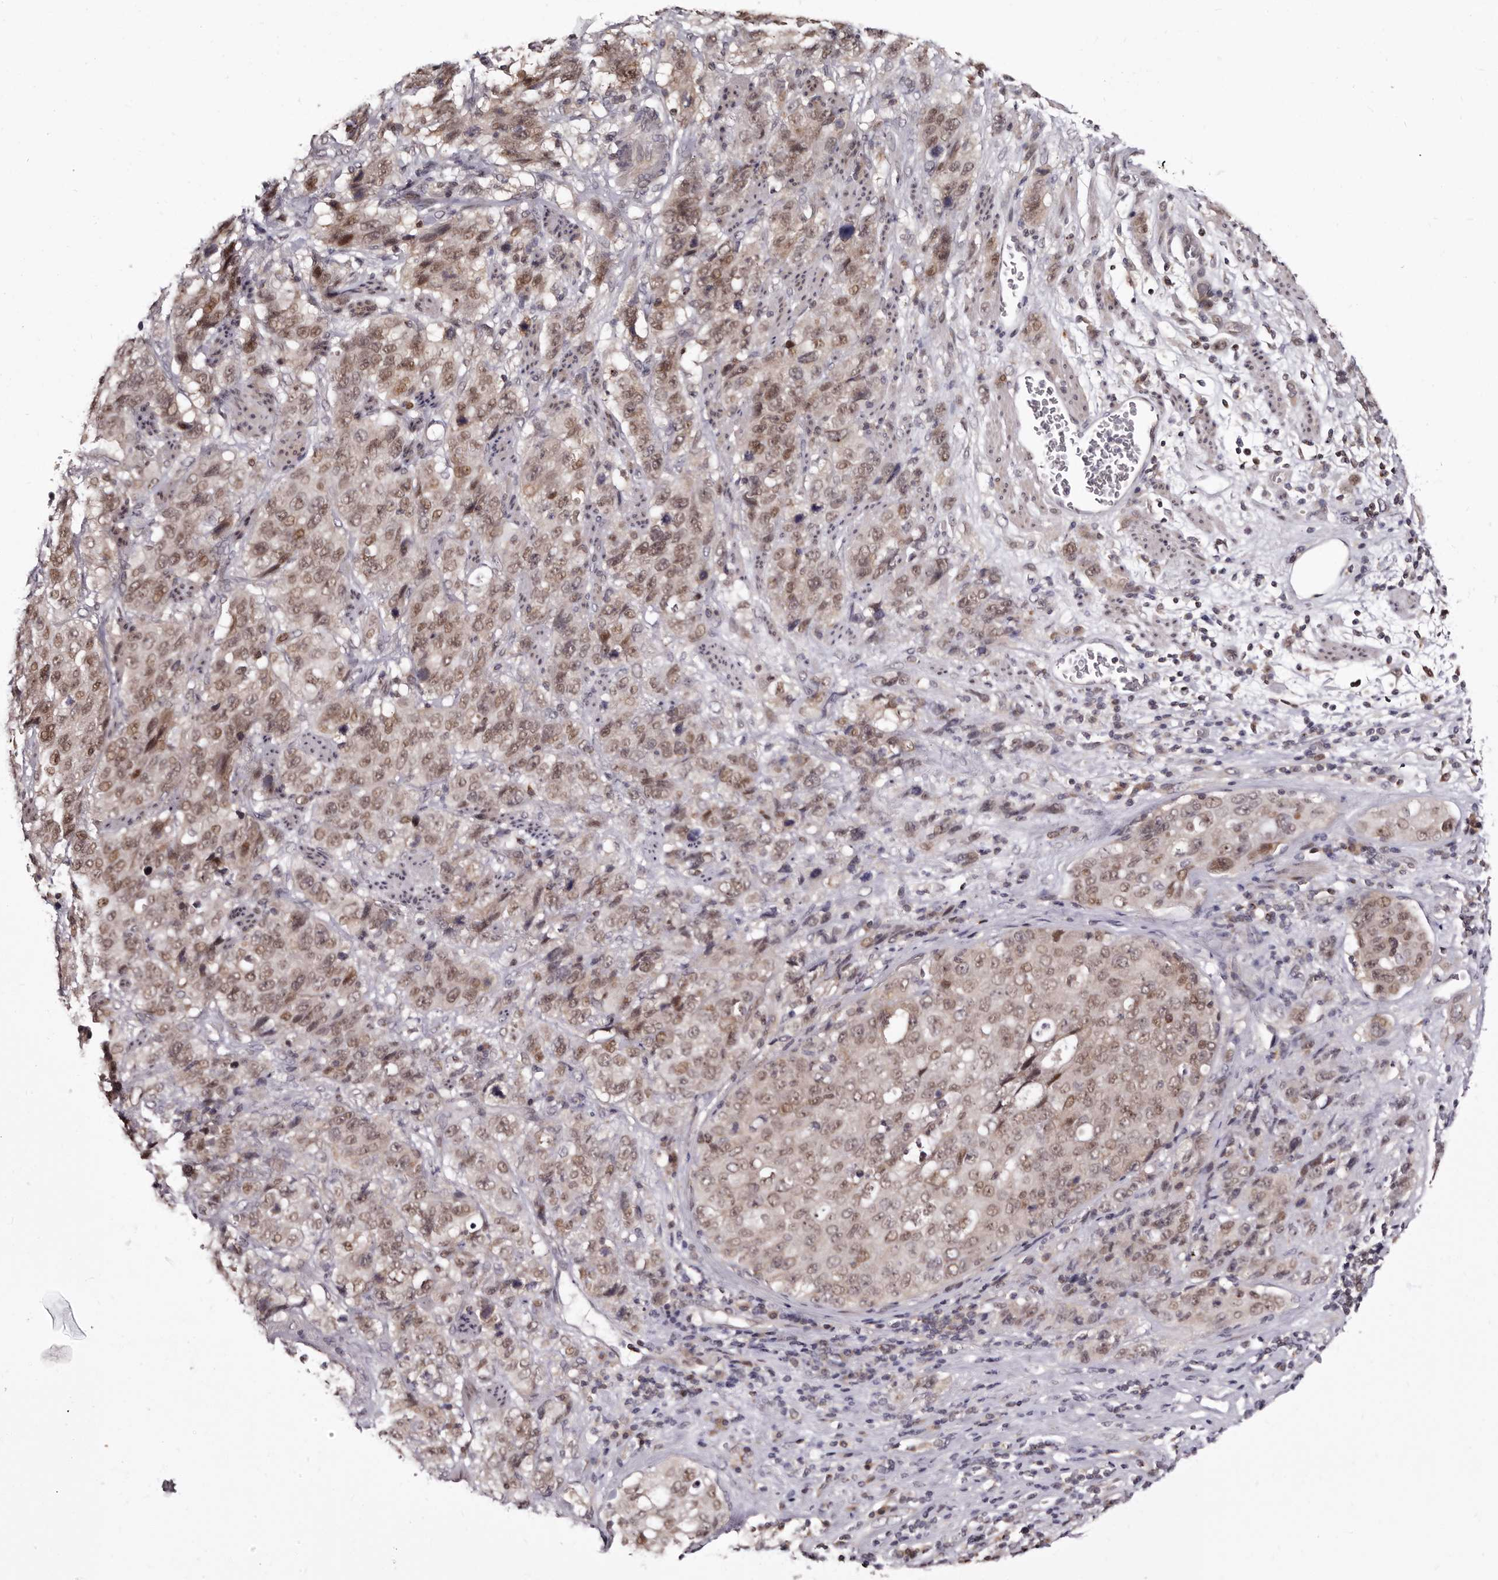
{"staining": {"intensity": "moderate", "quantity": ">75%", "location": "nuclear"}, "tissue": "stomach cancer", "cell_type": "Tumor cells", "image_type": "cancer", "snomed": [{"axis": "morphology", "description": "Adenocarcinoma, NOS"}, {"axis": "topography", "description": "Stomach"}], "caption": "Moderate nuclear positivity for a protein is appreciated in about >75% of tumor cells of stomach cancer (adenocarcinoma) using immunohistochemistry (IHC).", "gene": "PHF20L1", "patient": {"sex": "male", "age": 48}}